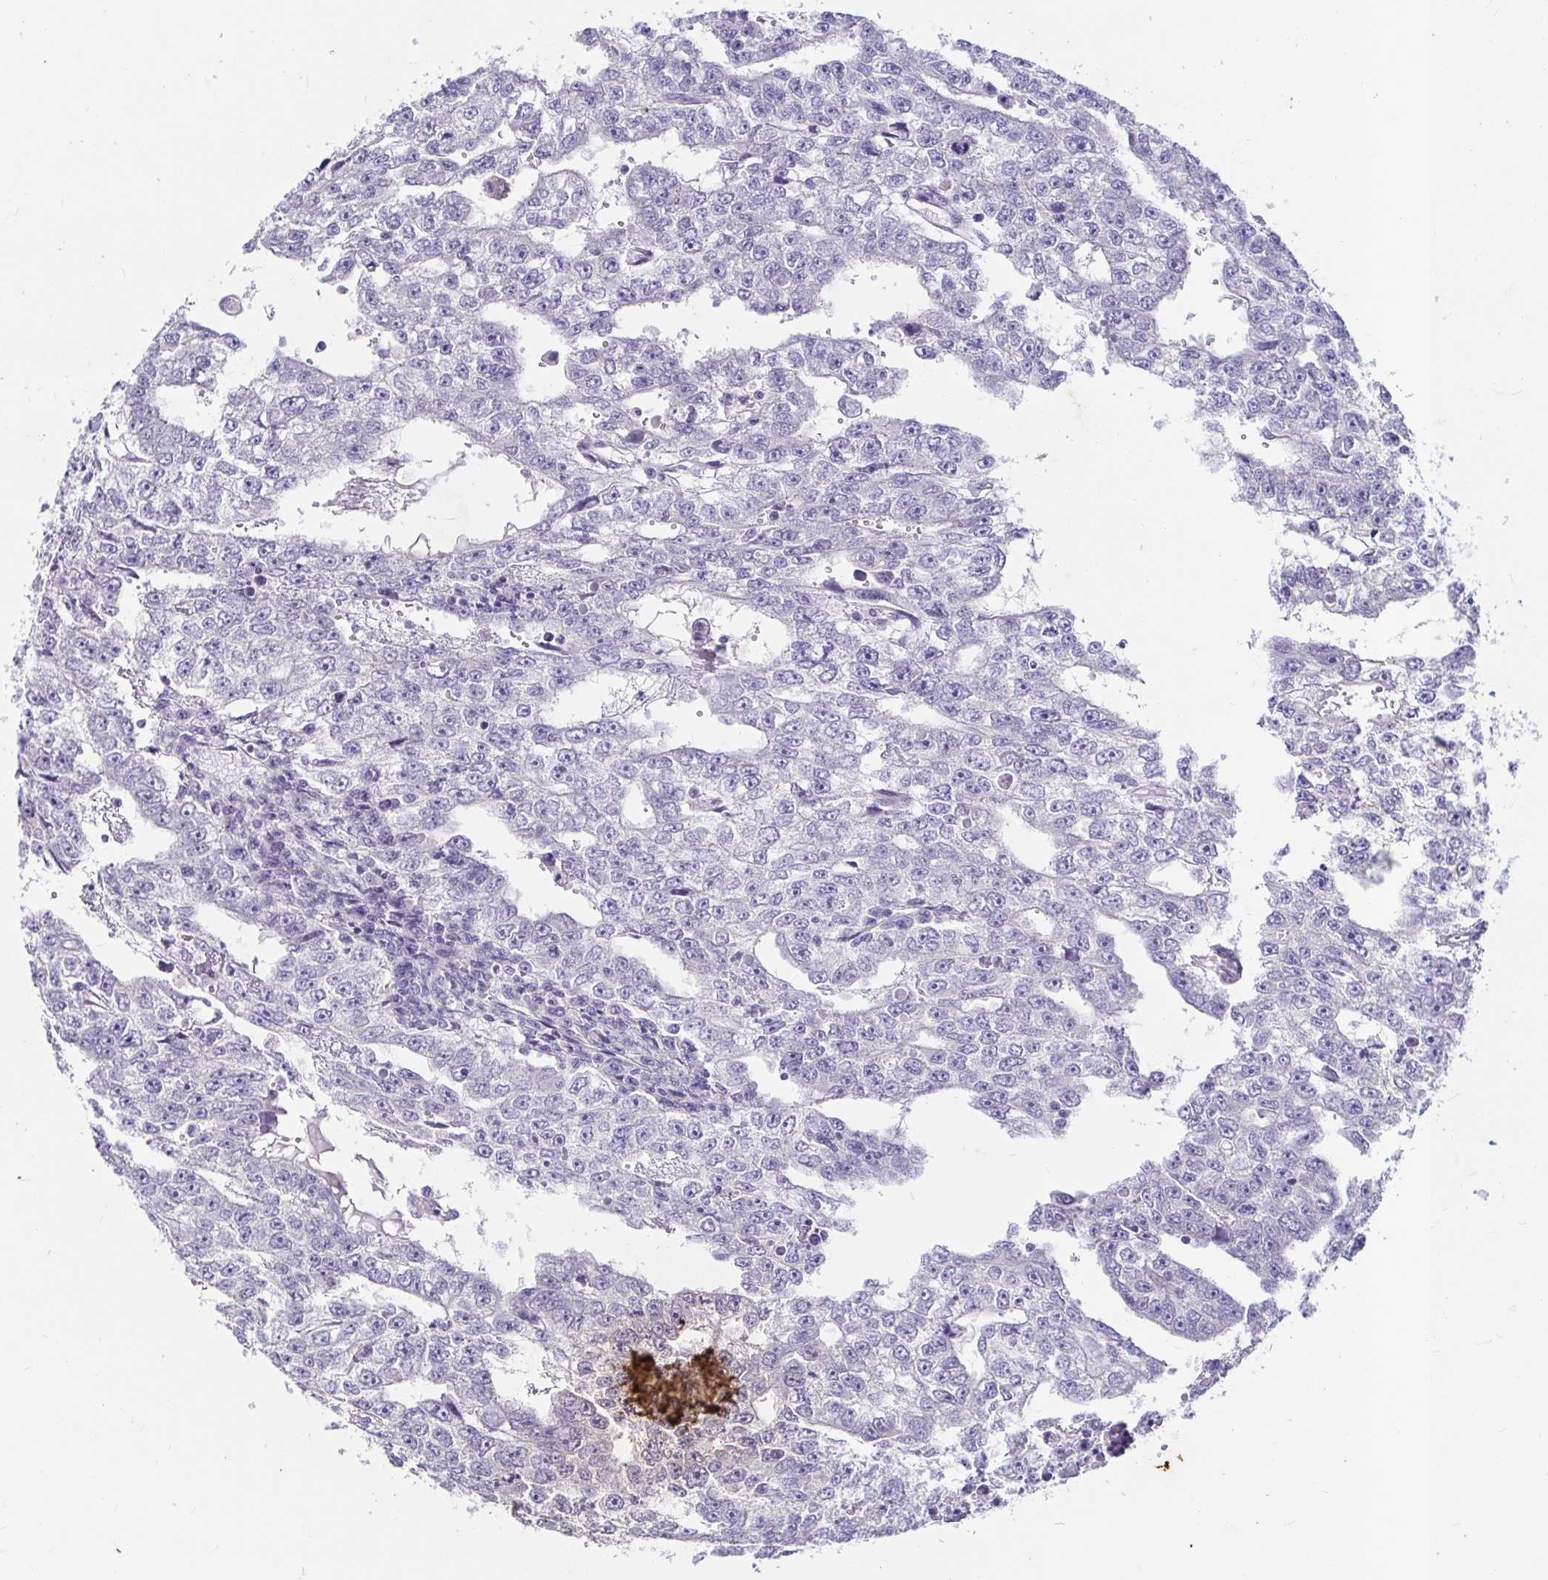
{"staining": {"intensity": "negative", "quantity": "none", "location": "none"}, "tissue": "testis cancer", "cell_type": "Tumor cells", "image_type": "cancer", "snomed": [{"axis": "morphology", "description": "Carcinoma, Embryonal, NOS"}, {"axis": "topography", "description": "Testis"}], "caption": "Tumor cells show no significant protein positivity in testis embryonal carcinoma.", "gene": "ADH1A", "patient": {"sex": "male", "age": 20}}